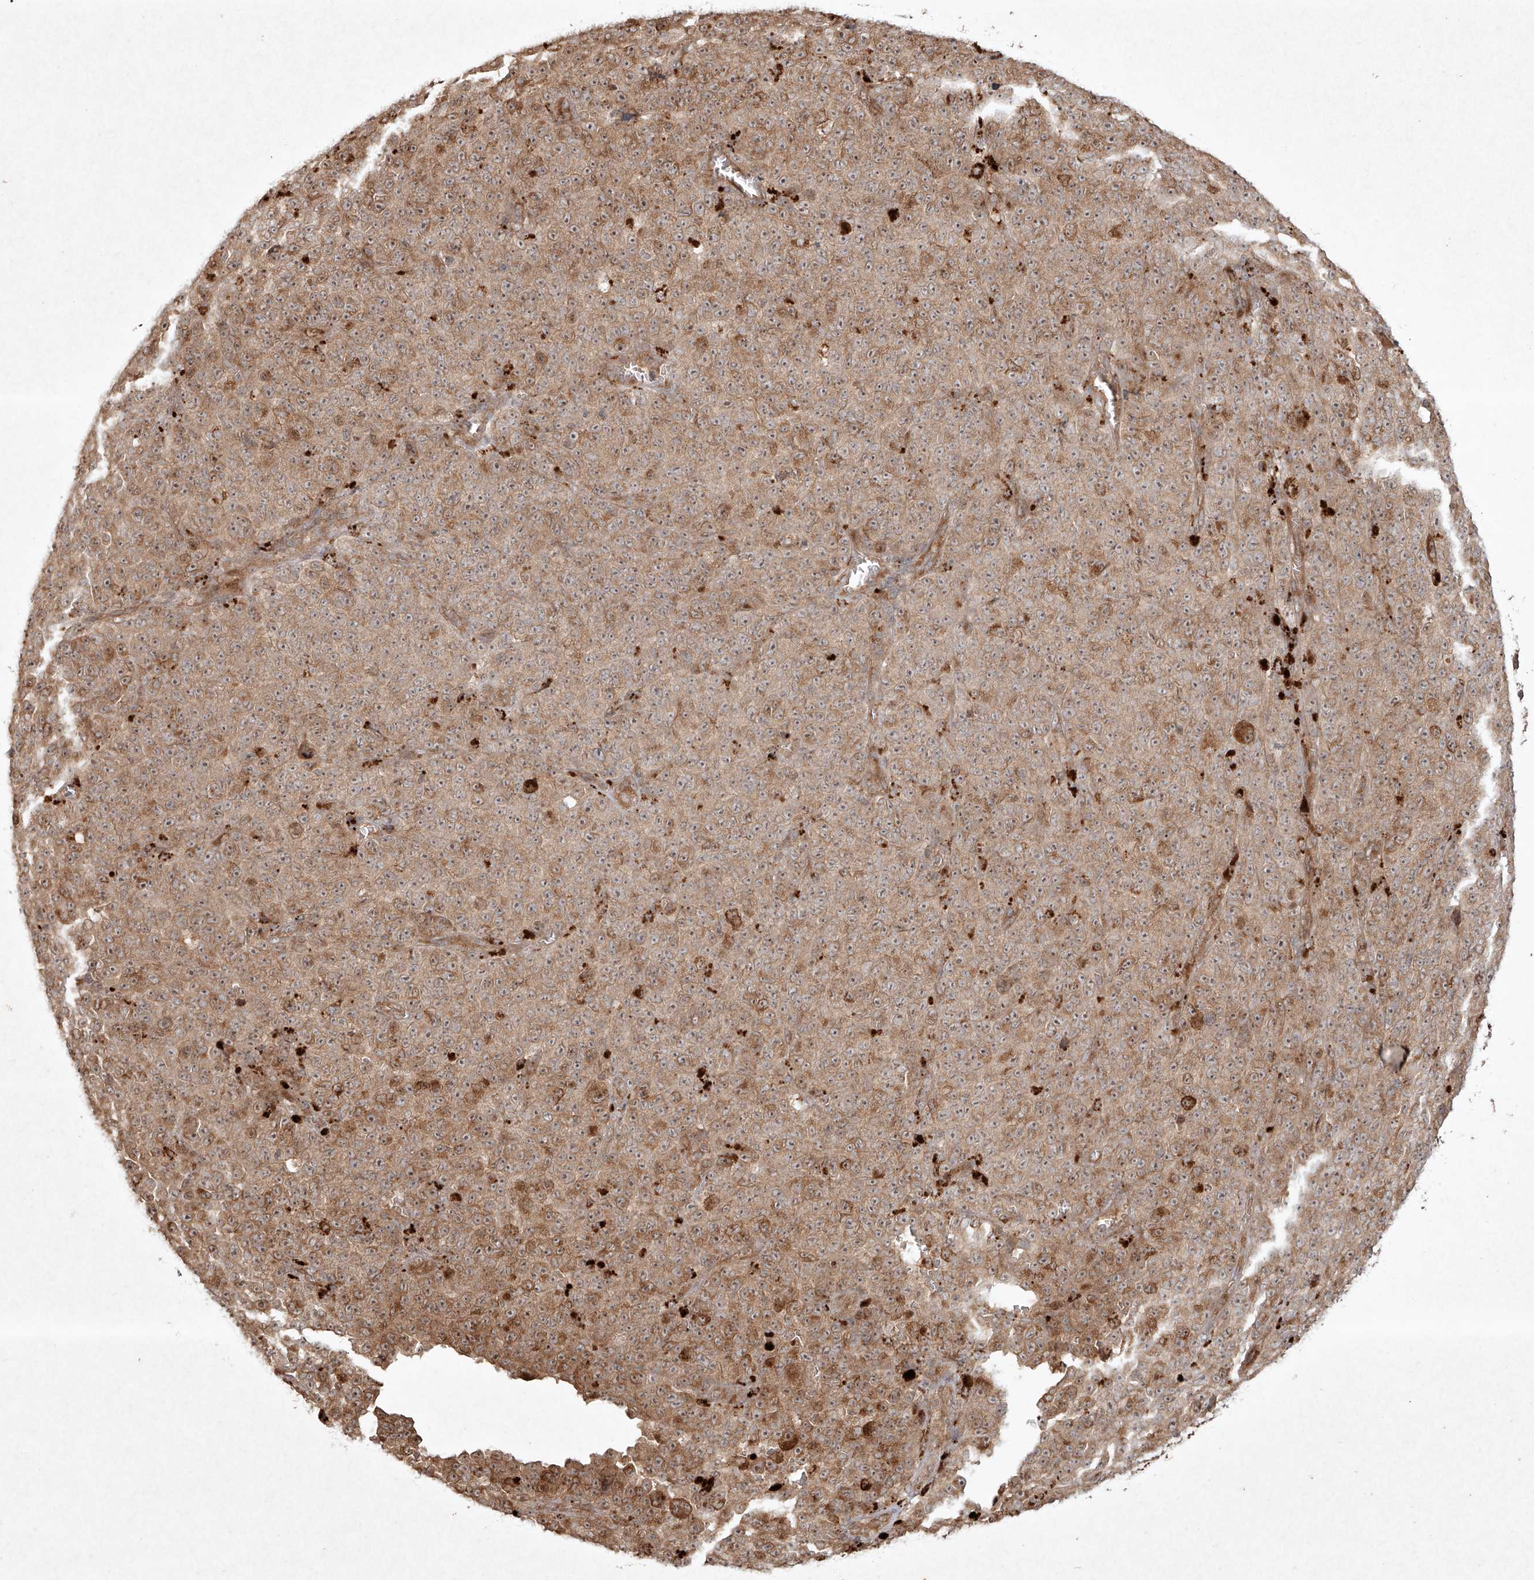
{"staining": {"intensity": "moderate", "quantity": ">75%", "location": "cytoplasmic/membranous,nuclear"}, "tissue": "melanoma", "cell_type": "Tumor cells", "image_type": "cancer", "snomed": [{"axis": "morphology", "description": "Malignant melanoma, NOS"}, {"axis": "topography", "description": "Skin"}], "caption": "Melanoma stained for a protein exhibits moderate cytoplasmic/membranous and nuclear positivity in tumor cells. Immunohistochemistry (ihc) stains the protein in brown and the nuclei are stained blue.", "gene": "CYYR1", "patient": {"sex": "female", "age": 82}}